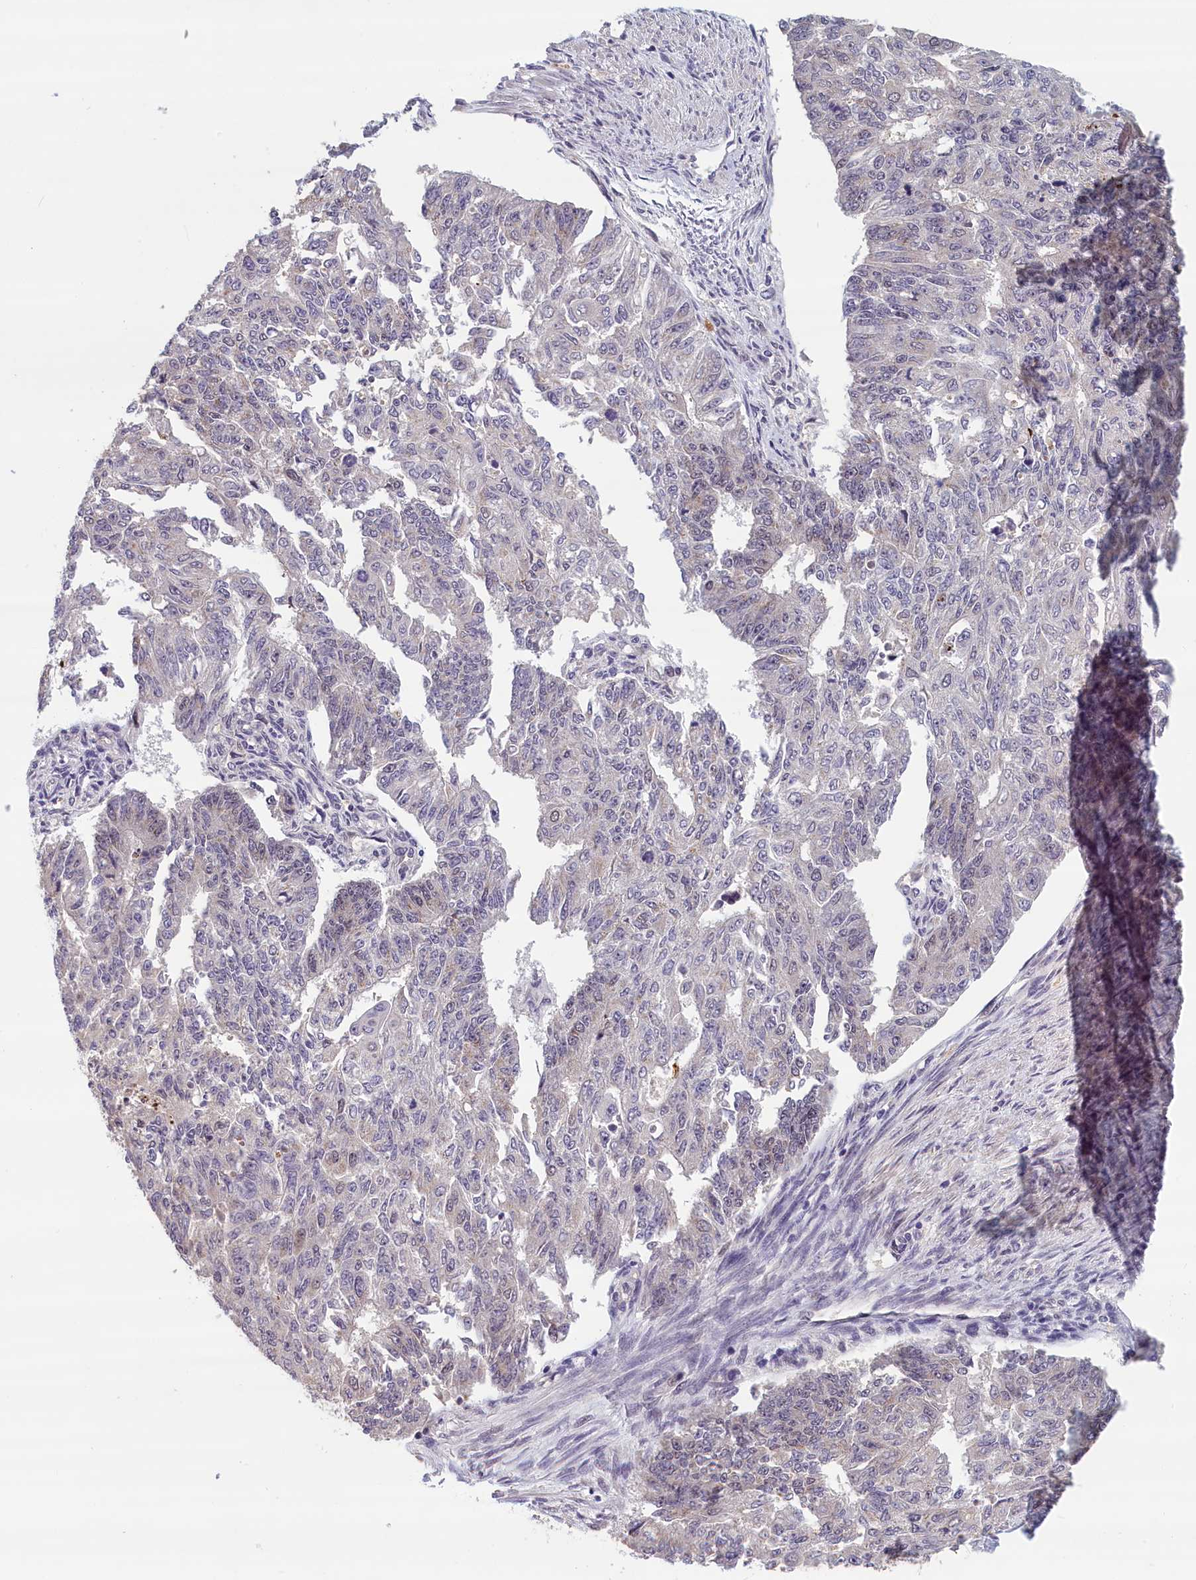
{"staining": {"intensity": "negative", "quantity": "none", "location": "none"}, "tissue": "endometrial cancer", "cell_type": "Tumor cells", "image_type": "cancer", "snomed": [{"axis": "morphology", "description": "Adenocarcinoma, NOS"}, {"axis": "topography", "description": "Endometrium"}], "caption": "This micrograph is of endometrial cancer (adenocarcinoma) stained with immunohistochemistry to label a protein in brown with the nuclei are counter-stained blue. There is no expression in tumor cells. (DAB immunohistochemistry (IHC) visualized using brightfield microscopy, high magnification).", "gene": "KCNK6", "patient": {"sex": "female", "age": 32}}